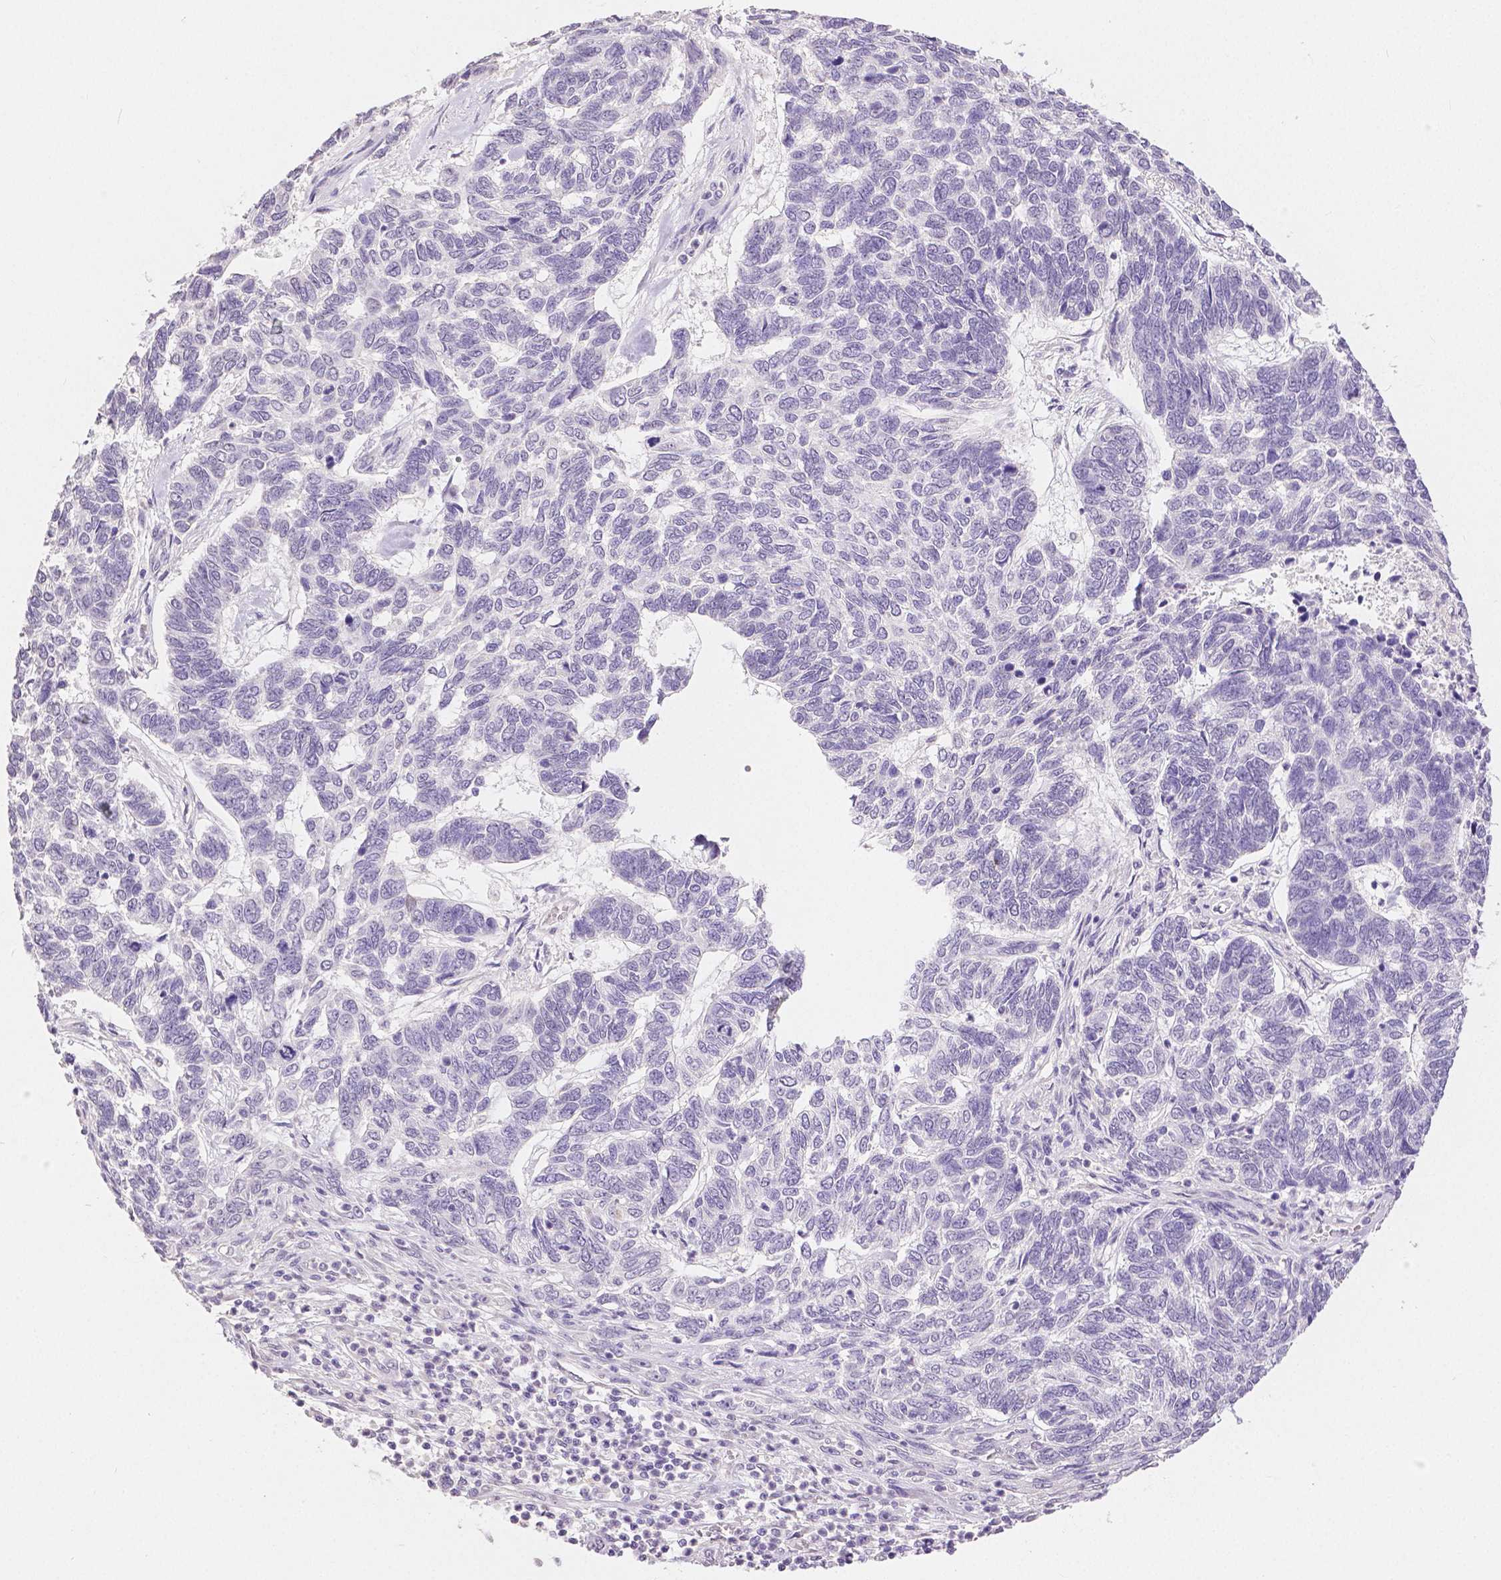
{"staining": {"intensity": "negative", "quantity": "none", "location": "none"}, "tissue": "skin cancer", "cell_type": "Tumor cells", "image_type": "cancer", "snomed": [{"axis": "morphology", "description": "Basal cell carcinoma"}, {"axis": "topography", "description": "Skin"}], "caption": "IHC image of neoplastic tissue: skin basal cell carcinoma stained with DAB reveals no significant protein staining in tumor cells.", "gene": "OCLN", "patient": {"sex": "female", "age": 65}}